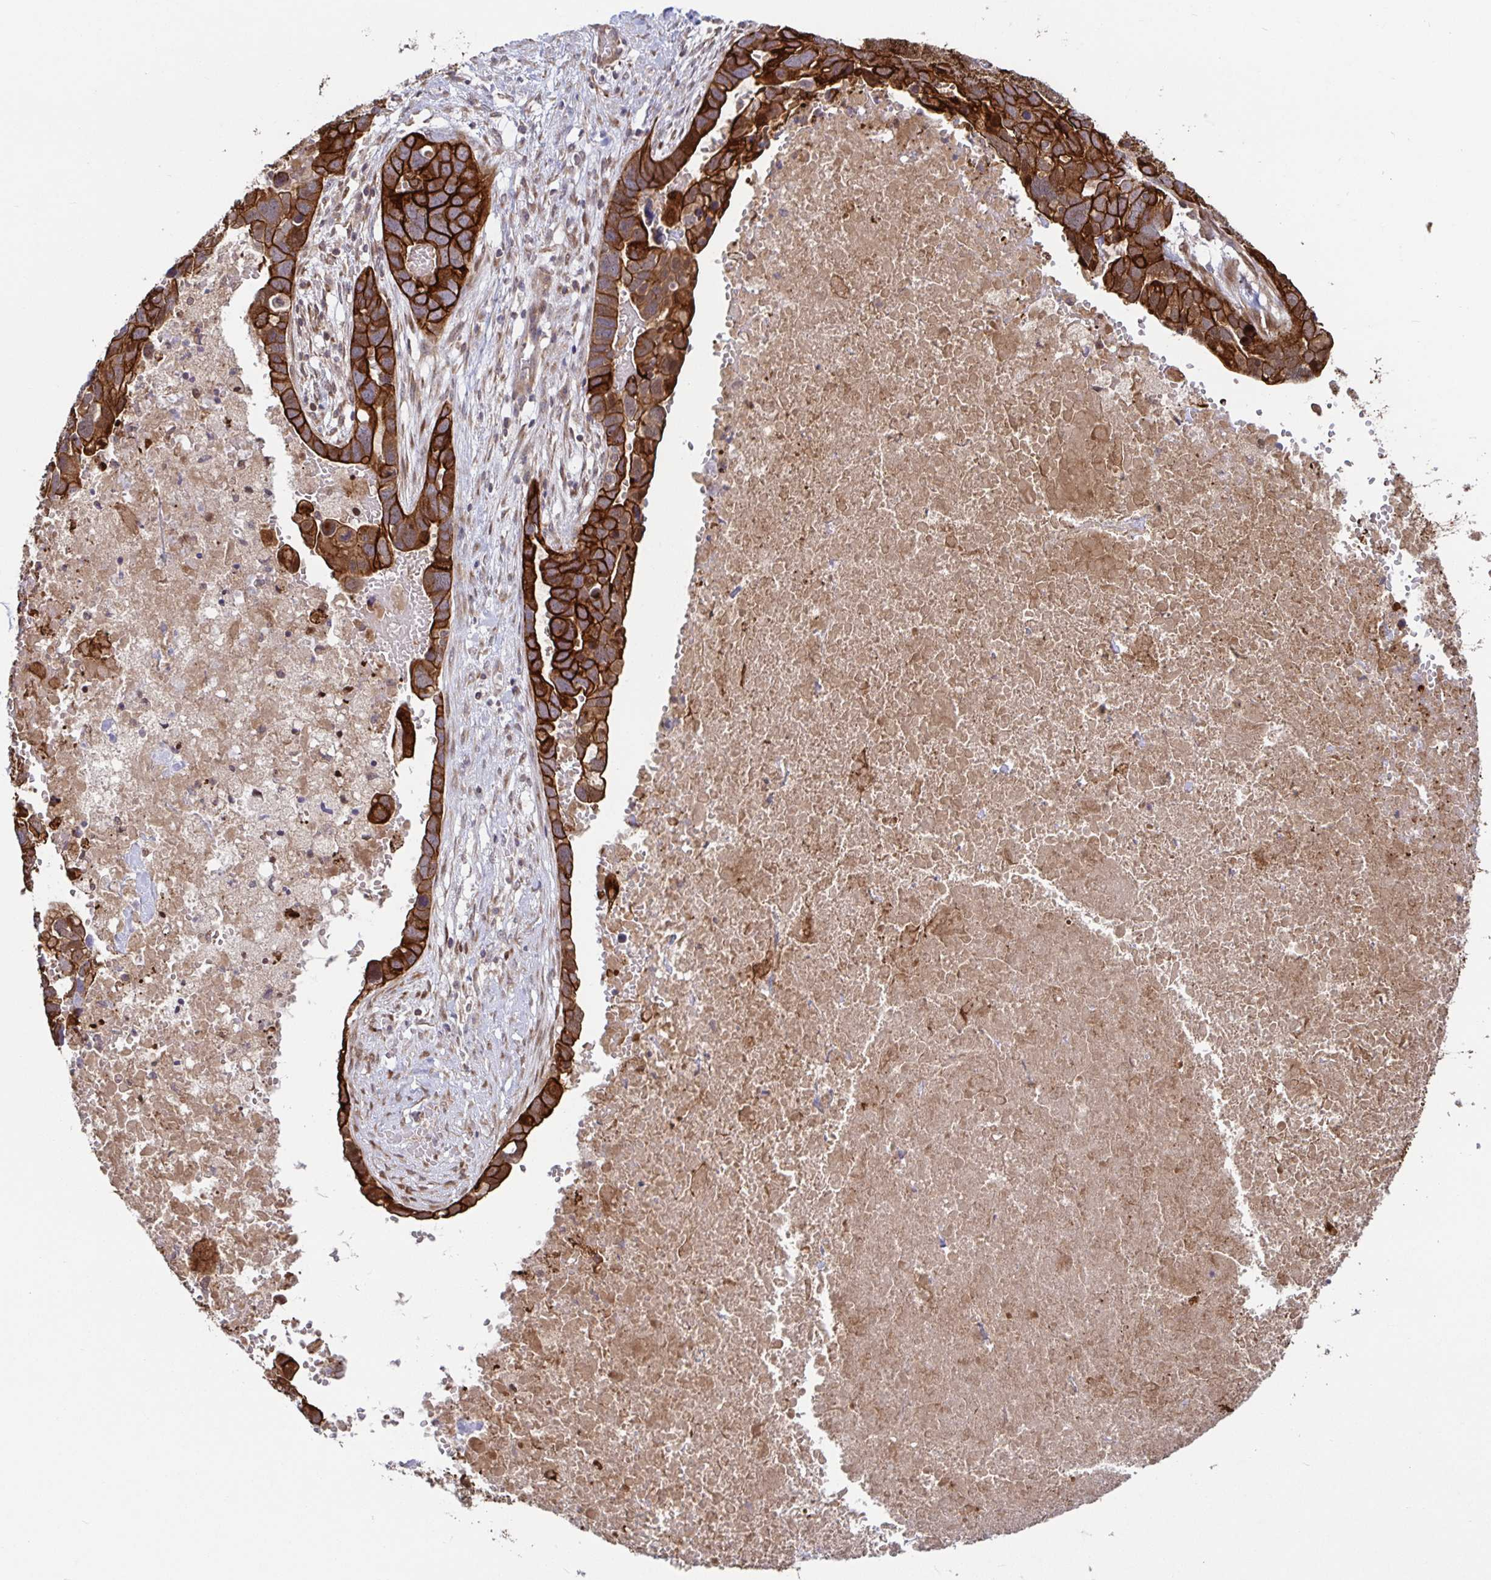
{"staining": {"intensity": "strong", "quantity": ">75%", "location": "cytoplasmic/membranous"}, "tissue": "ovarian cancer", "cell_type": "Tumor cells", "image_type": "cancer", "snomed": [{"axis": "morphology", "description": "Cystadenocarcinoma, serous, NOS"}, {"axis": "topography", "description": "Ovary"}], "caption": "Immunohistochemistry (IHC) of human ovarian cancer (serous cystadenocarcinoma) displays high levels of strong cytoplasmic/membranous positivity in approximately >75% of tumor cells.", "gene": "AACS", "patient": {"sex": "female", "age": 54}}